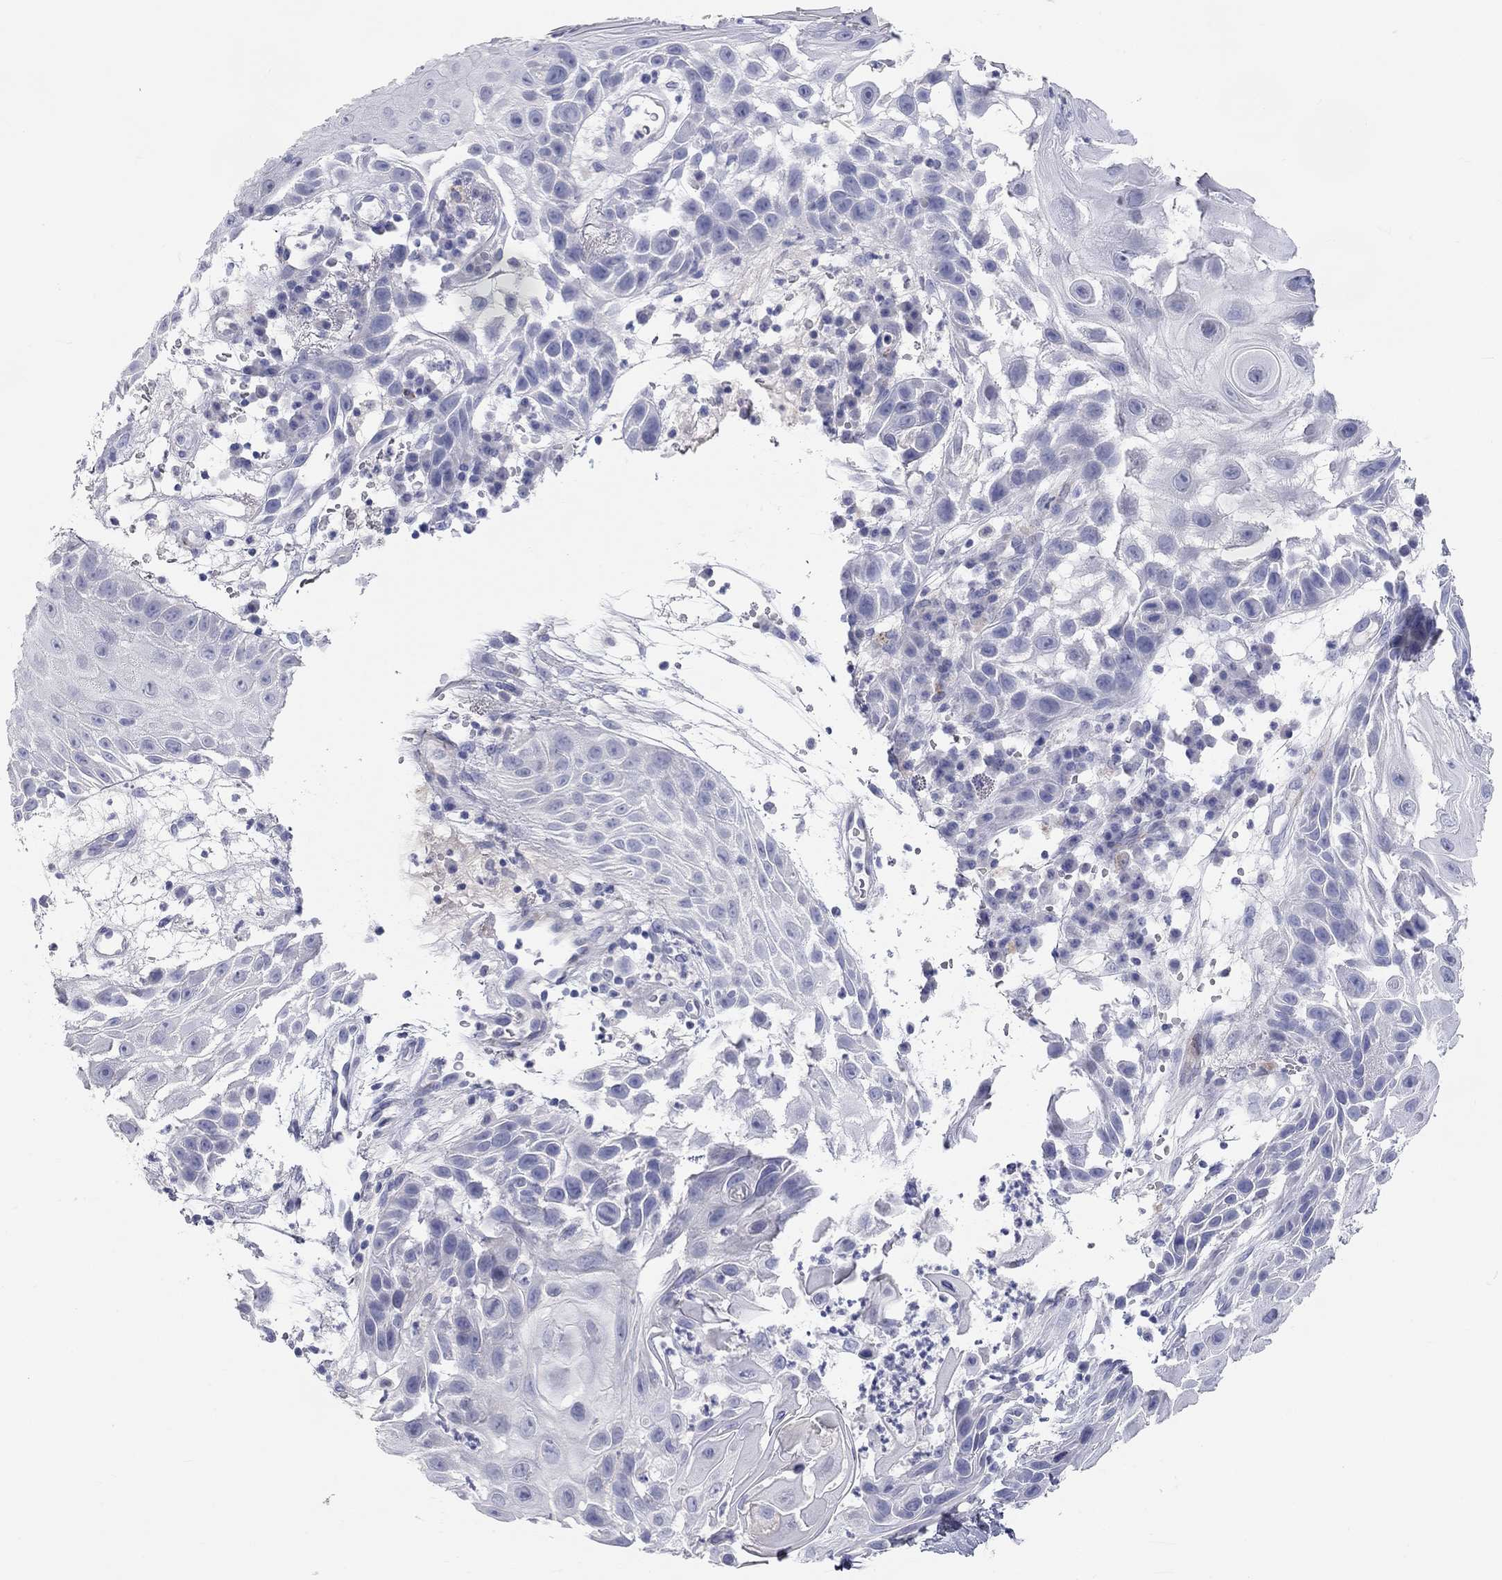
{"staining": {"intensity": "negative", "quantity": "none", "location": "none"}, "tissue": "skin cancer", "cell_type": "Tumor cells", "image_type": "cancer", "snomed": [{"axis": "morphology", "description": "Normal tissue, NOS"}, {"axis": "morphology", "description": "Squamous cell carcinoma, NOS"}, {"axis": "topography", "description": "Skin"}], "caption": "Immunohistochemistry photomicrograph of neoplastic tissue: human squamous cell carcinoma (skin) stained with DAB (3,3'-diaminobenzidine) displays no significant protein positivity in tumor cells.", "gene": "PCDHGC5", "patient": {"sex": "male", "age": 79}}